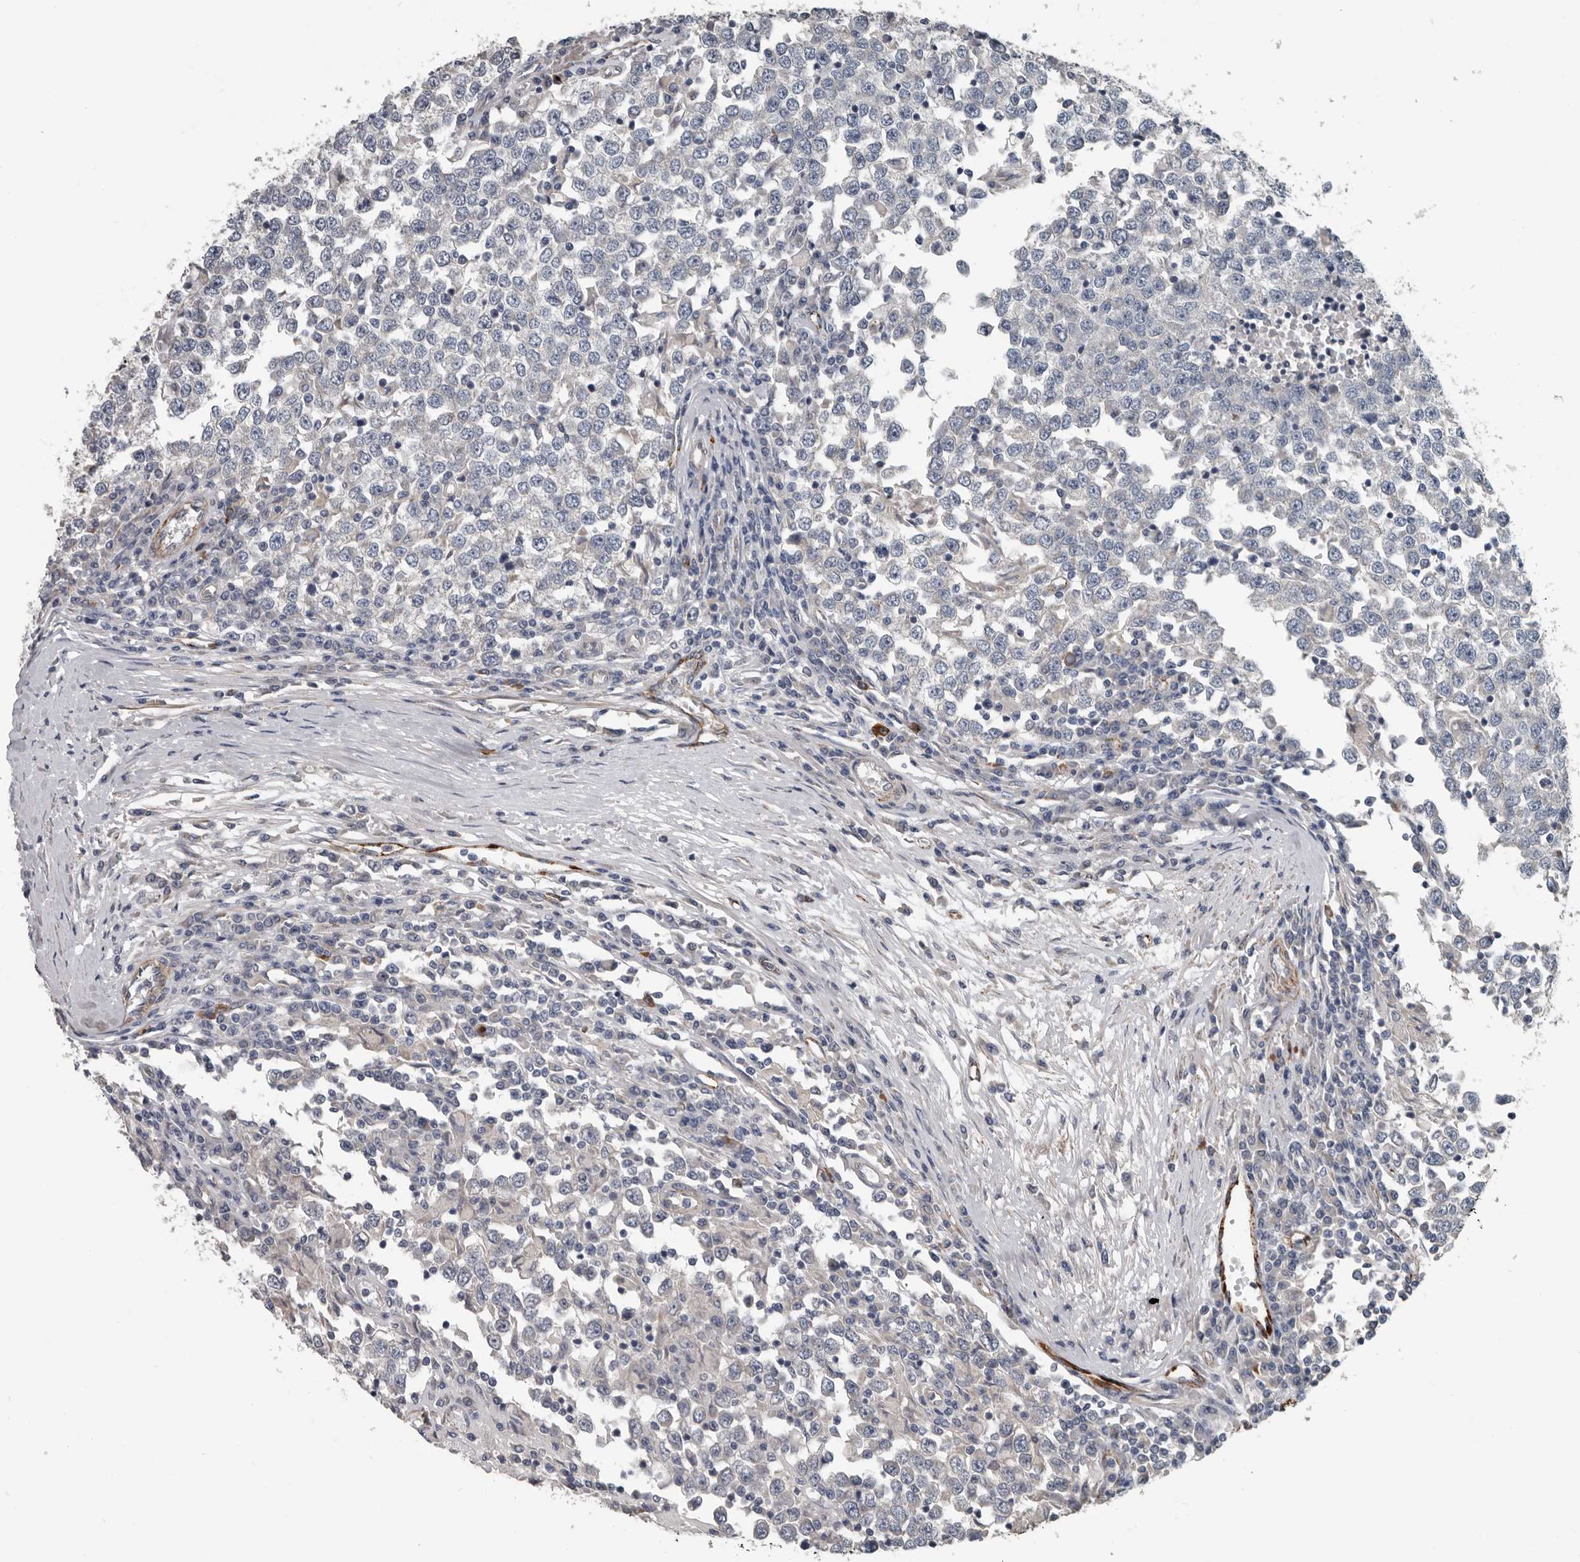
{"staining": {"intensity": "negative", "quantity": "none", "location": "none"}, "tissue": "testis cancer", "cell_type": "Tumor cells", "image_type": "cancer", "snomed": [{"axis": "morphology", "description": "Seminoma, NOS"}, {"axis": "topography", "description": "Testis"}], "caption": "DAB (3,3'-diaminobenzidine) immunohistochemical staining of human testis cancer (seminoma) shows no significant staining in tumor cells. Brightfield microscopy of immunohistochemistry stained with DAB (3,3'-diaminobenzidine) (brown) and hematoxylin (blue), captured at high magnification.", "gene": "DPY19L4", "patient": {"sex": "male", "age": 65}}